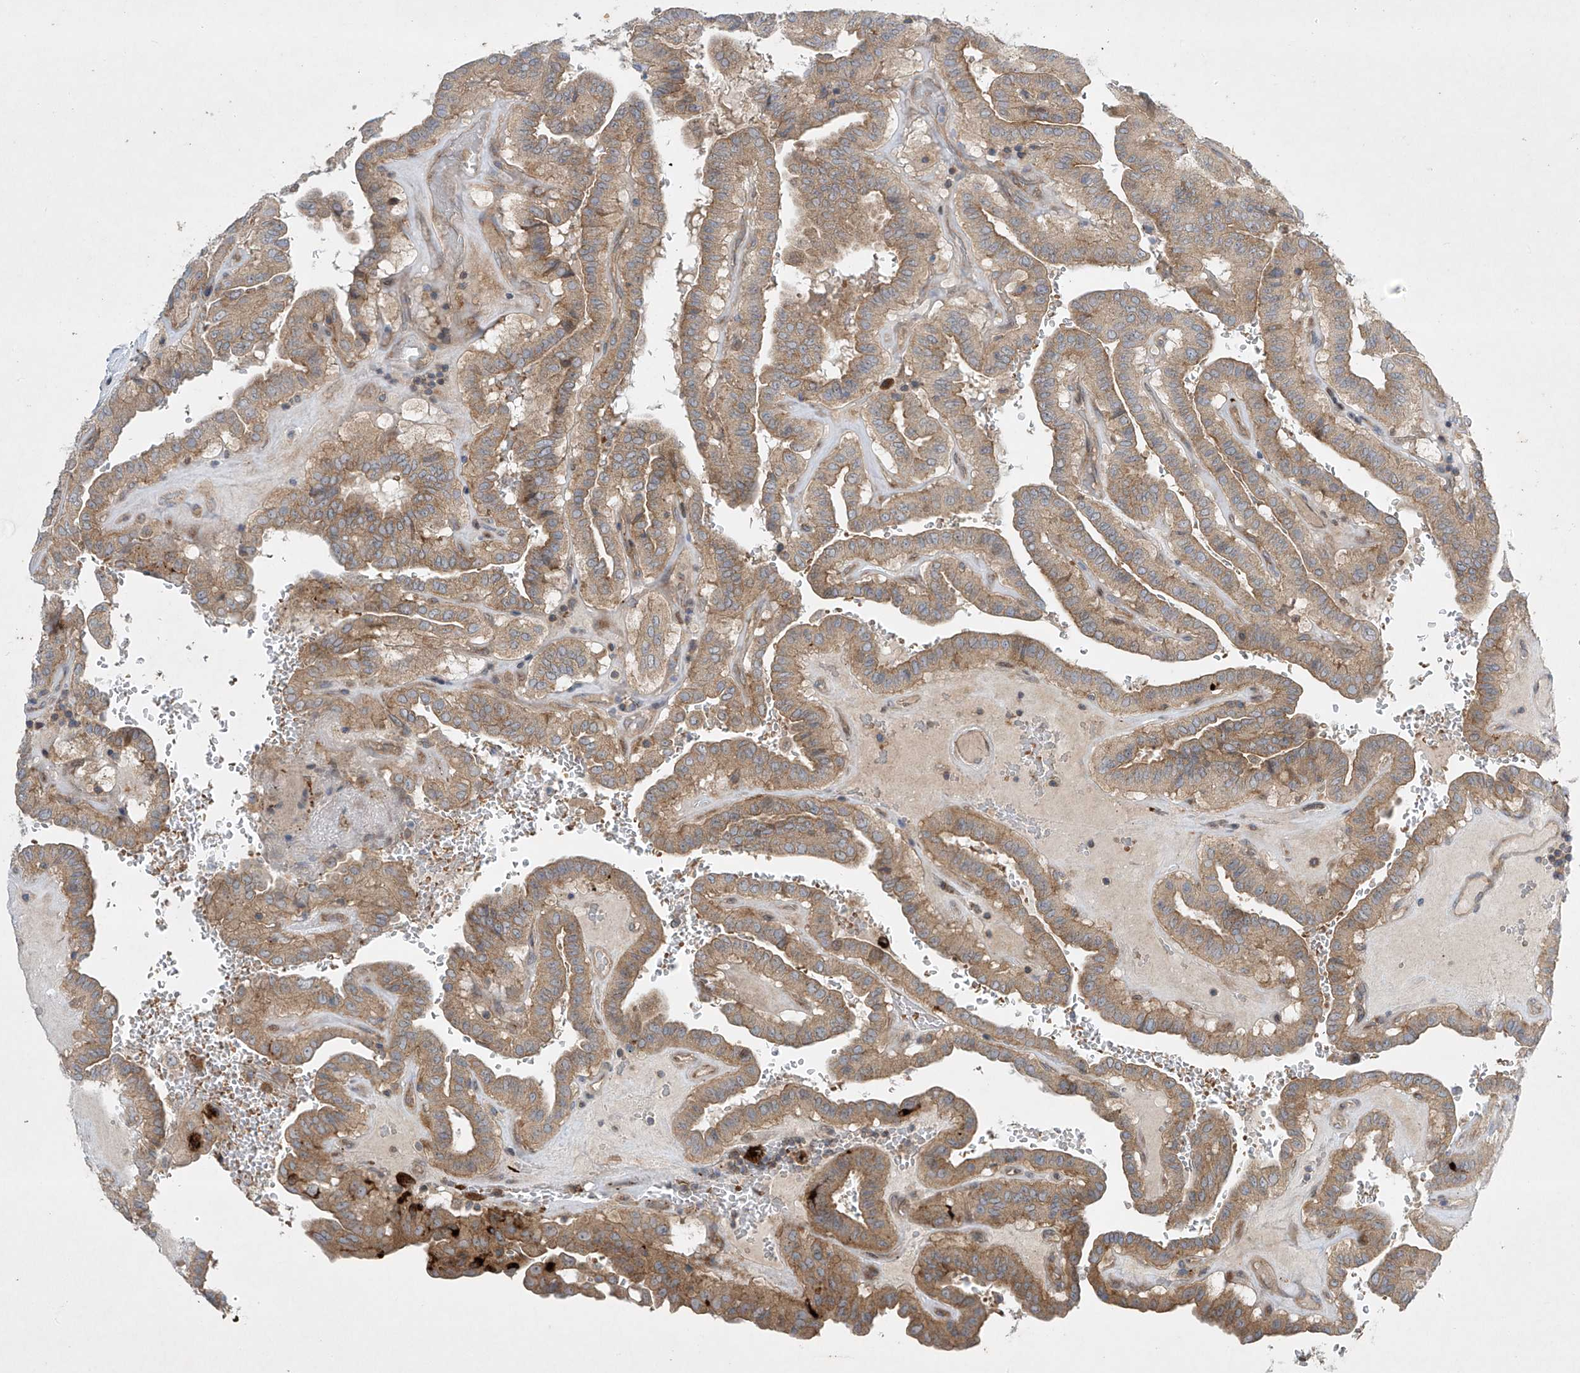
{"staining": {"intensity": "moderate", "quantity": ">75%", "location": "cytoplasmic/membranous"}, "tissue": "thyroid cancer", "cell_type": "Tumor cells", "image_type": "cancer", "snomed": [{"axis": "morphology", "description": "Papillary adenocarcinoma, NOS"}, {"axis": "topography", "description": "Thyroid gland"}], "caption": "An immunohistochemistry photomicrograph of neoplastic tissue is shown. Protein staining in brown shows moderate cytoplasmic/membranous positivity in thyroid cancer within tumor cells. The protein is shown in brown color, while the nuclei are stained blue.", "gene": "TJAP1", "patient": {"sex": "male", "age": 77}}